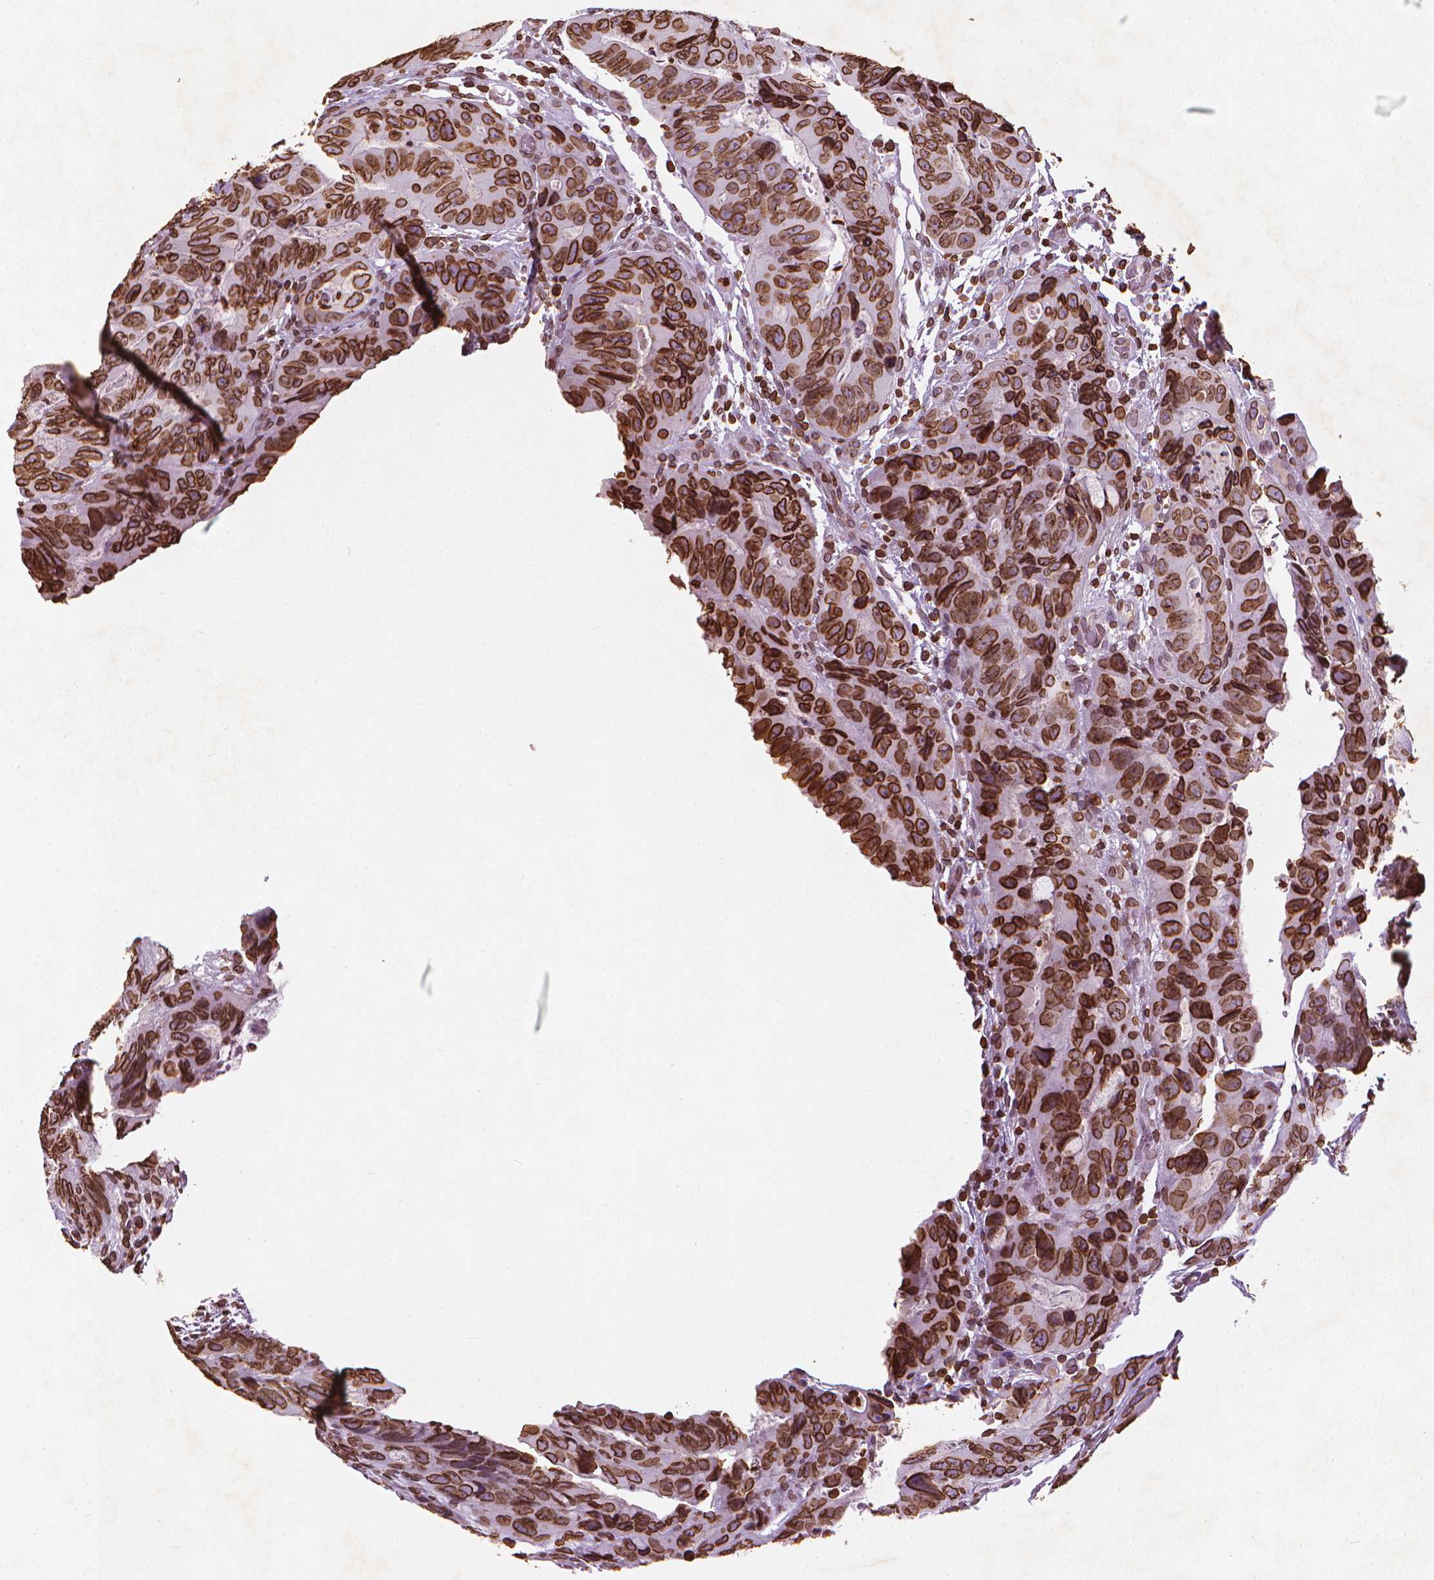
{"staining": {"intensity": "strong", "quantity": ">75%", "location": "cytoplasmic/membranous,nuclear"}, "tissue": "colorectal cancer", "cell_type": "Tumor cells", "image_type": "cancer", "snomed": [{"axis": "morphology", "description": "Adenocarcinoma, NOS"}, {"axis": "topography", "description": "Colon"}], "caption": "Human adenocarcinoma (colorectal) stained with a brown dye shows strong cytoplasmic/membranous and nuclear positive staining in approximately >75% of tumor cells.", "gene": "LMNB1", "patient": {"sex": "male", "age": 79}}